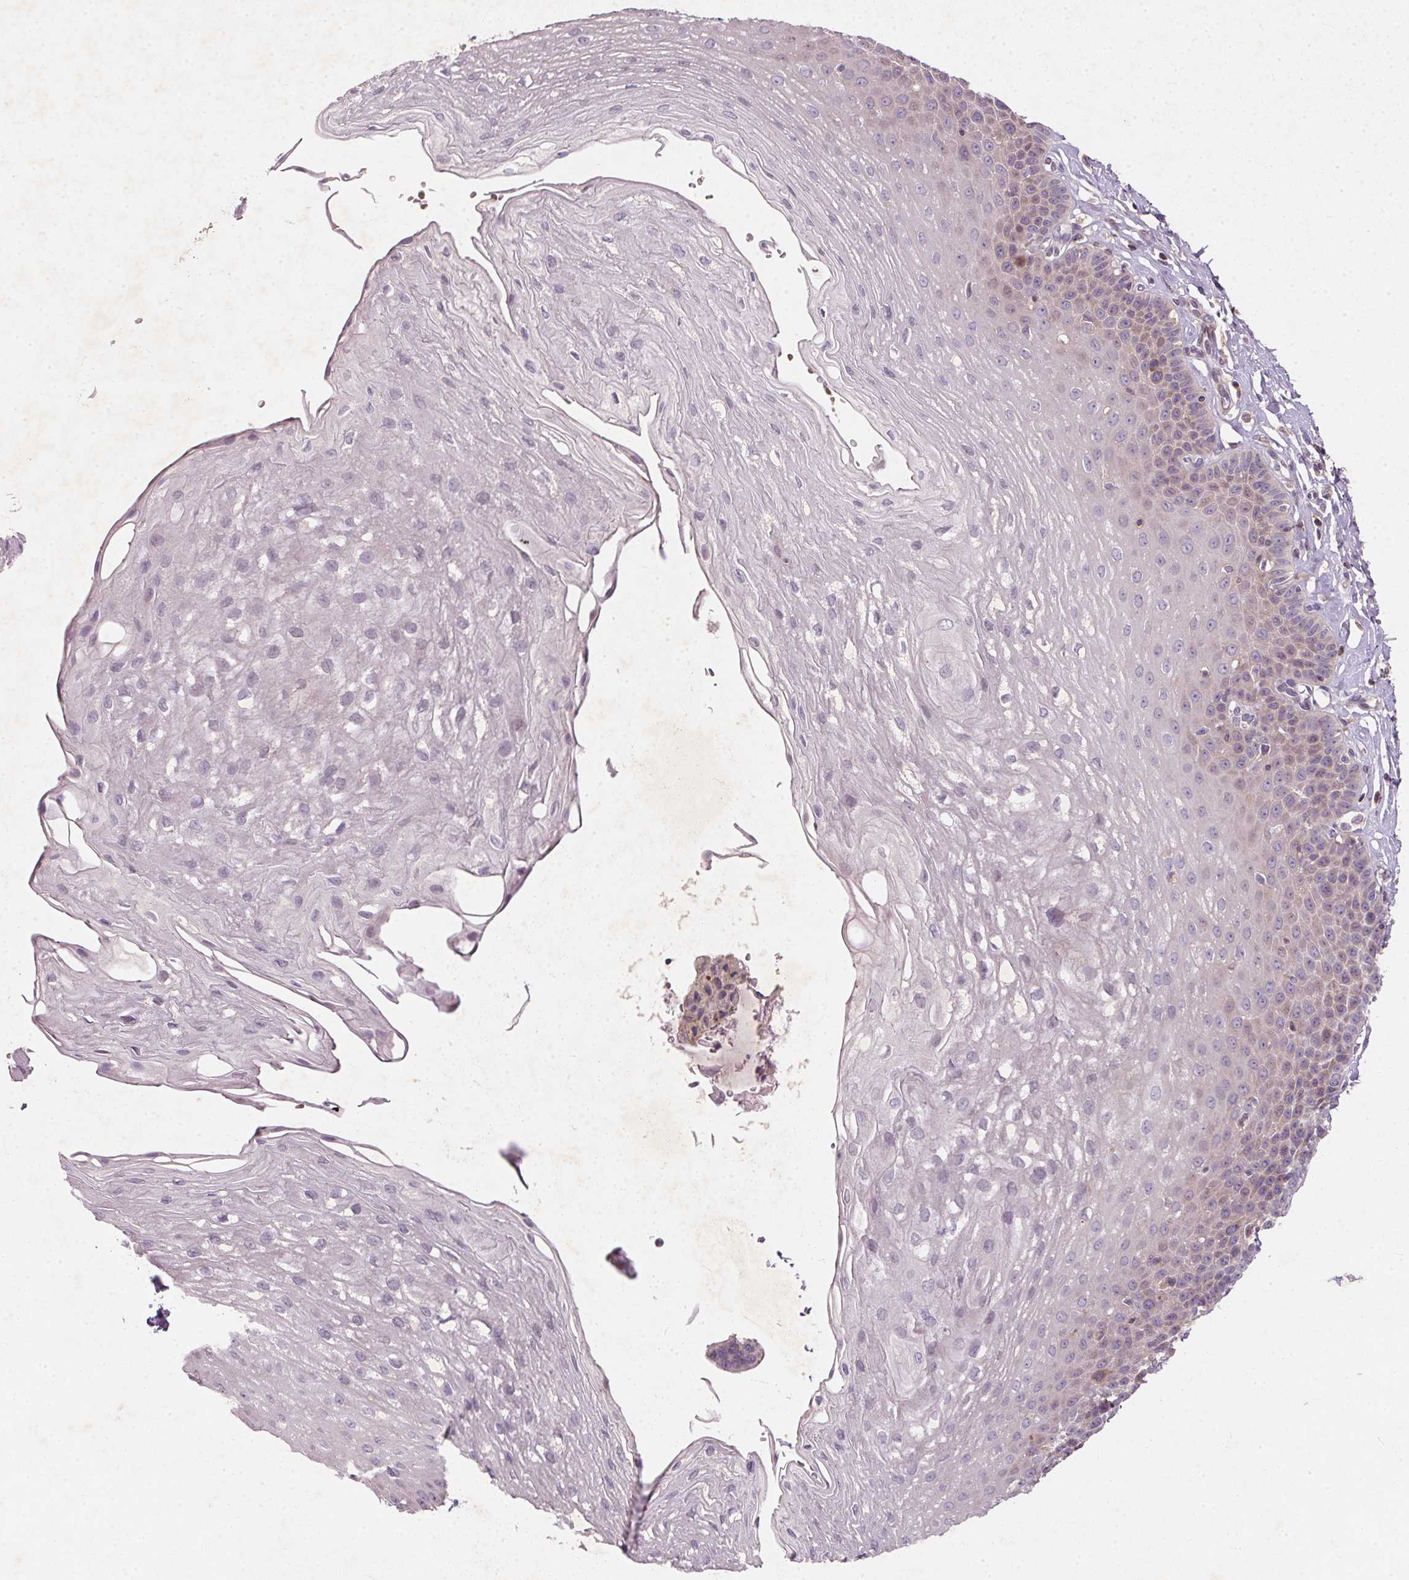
{"staining": {"intensity": "weak", "quantity": "<25%", "location": "cytoplasmic/membranous"}, "tissue": "esophagus", "cell_type": "Squamous epithelial cells", "image_type": "normal", "snomed": [{"axis": "morphology", "description": "Normal tissue, NOS"}, {"axis": "topography", "description": "Esophagus"}], "caption": "Histopathology image shows no protein staining in squamous epithelial cells of unremarkable esophagus. (Stains: DAB (3,3'-diaminobenzidine) immunohistochemistry with hematoxylin counter stain, Microscopy: brightfield microscopy at high magnification).", "gene": "KCNK15", "patient": {"sex": "female", "age": 81}}